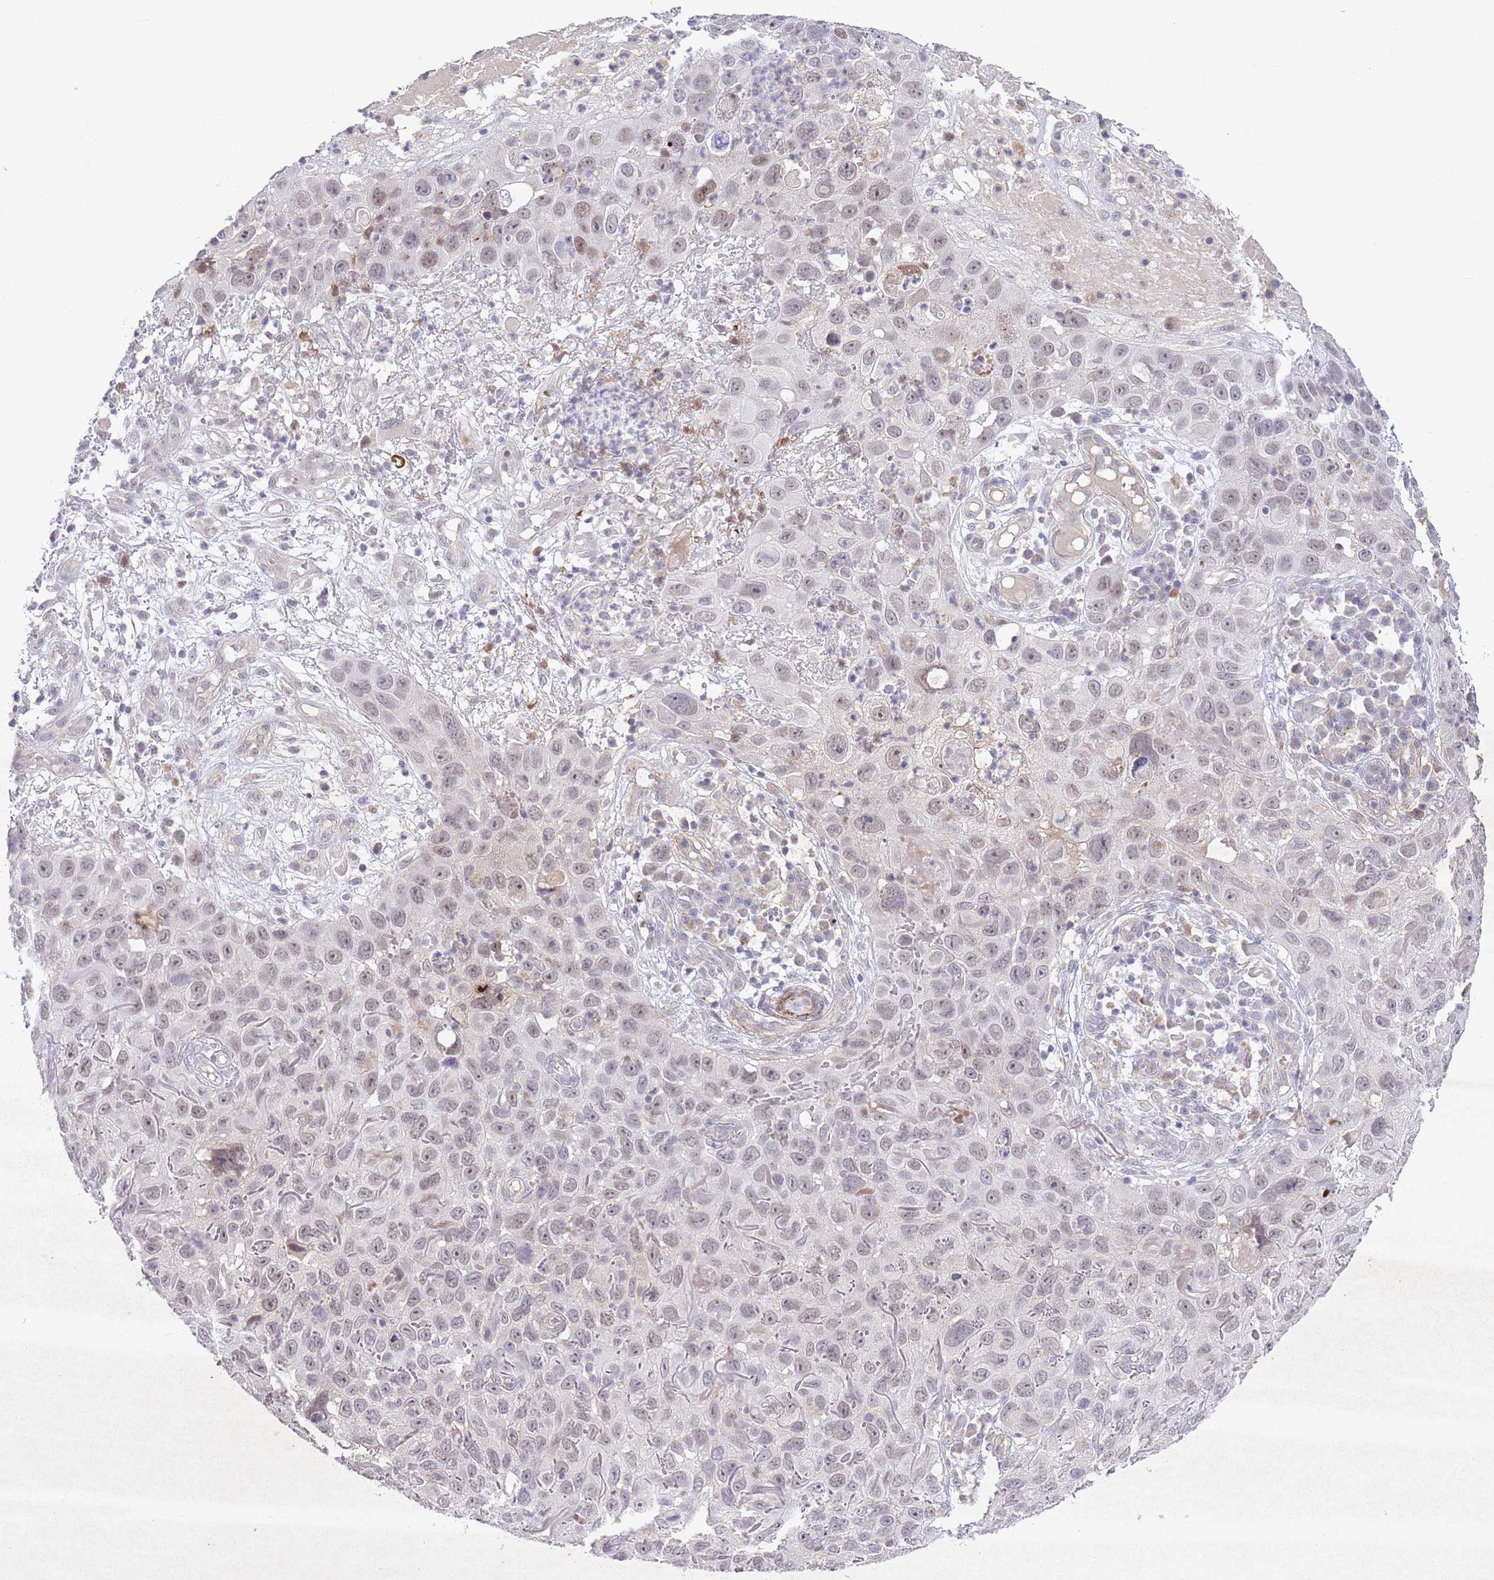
{"staining": {"intensity": "weak", "quantity": "<25%", "location": "nuclear"}, "tissue": "skin cancer", "cell_type": "Tumor cells", "image_type": "cancer", "snomed": [{"axis": "morphology", "description": "Squamous cell carcinoma in situ, NOS"}, {"axis": "morphology", "description": "Squamous cell carcinoma, NOS"}, {"axis": "topography", "description": "Skin"}], "caption": "This is a micrograph of immunohistochemistry (IHC) staining of skin squamous cell carcinoma, which shows no staining in tumor cells.", "gene": "CCNI", "patient": {"sex": "male", "age": 93}}